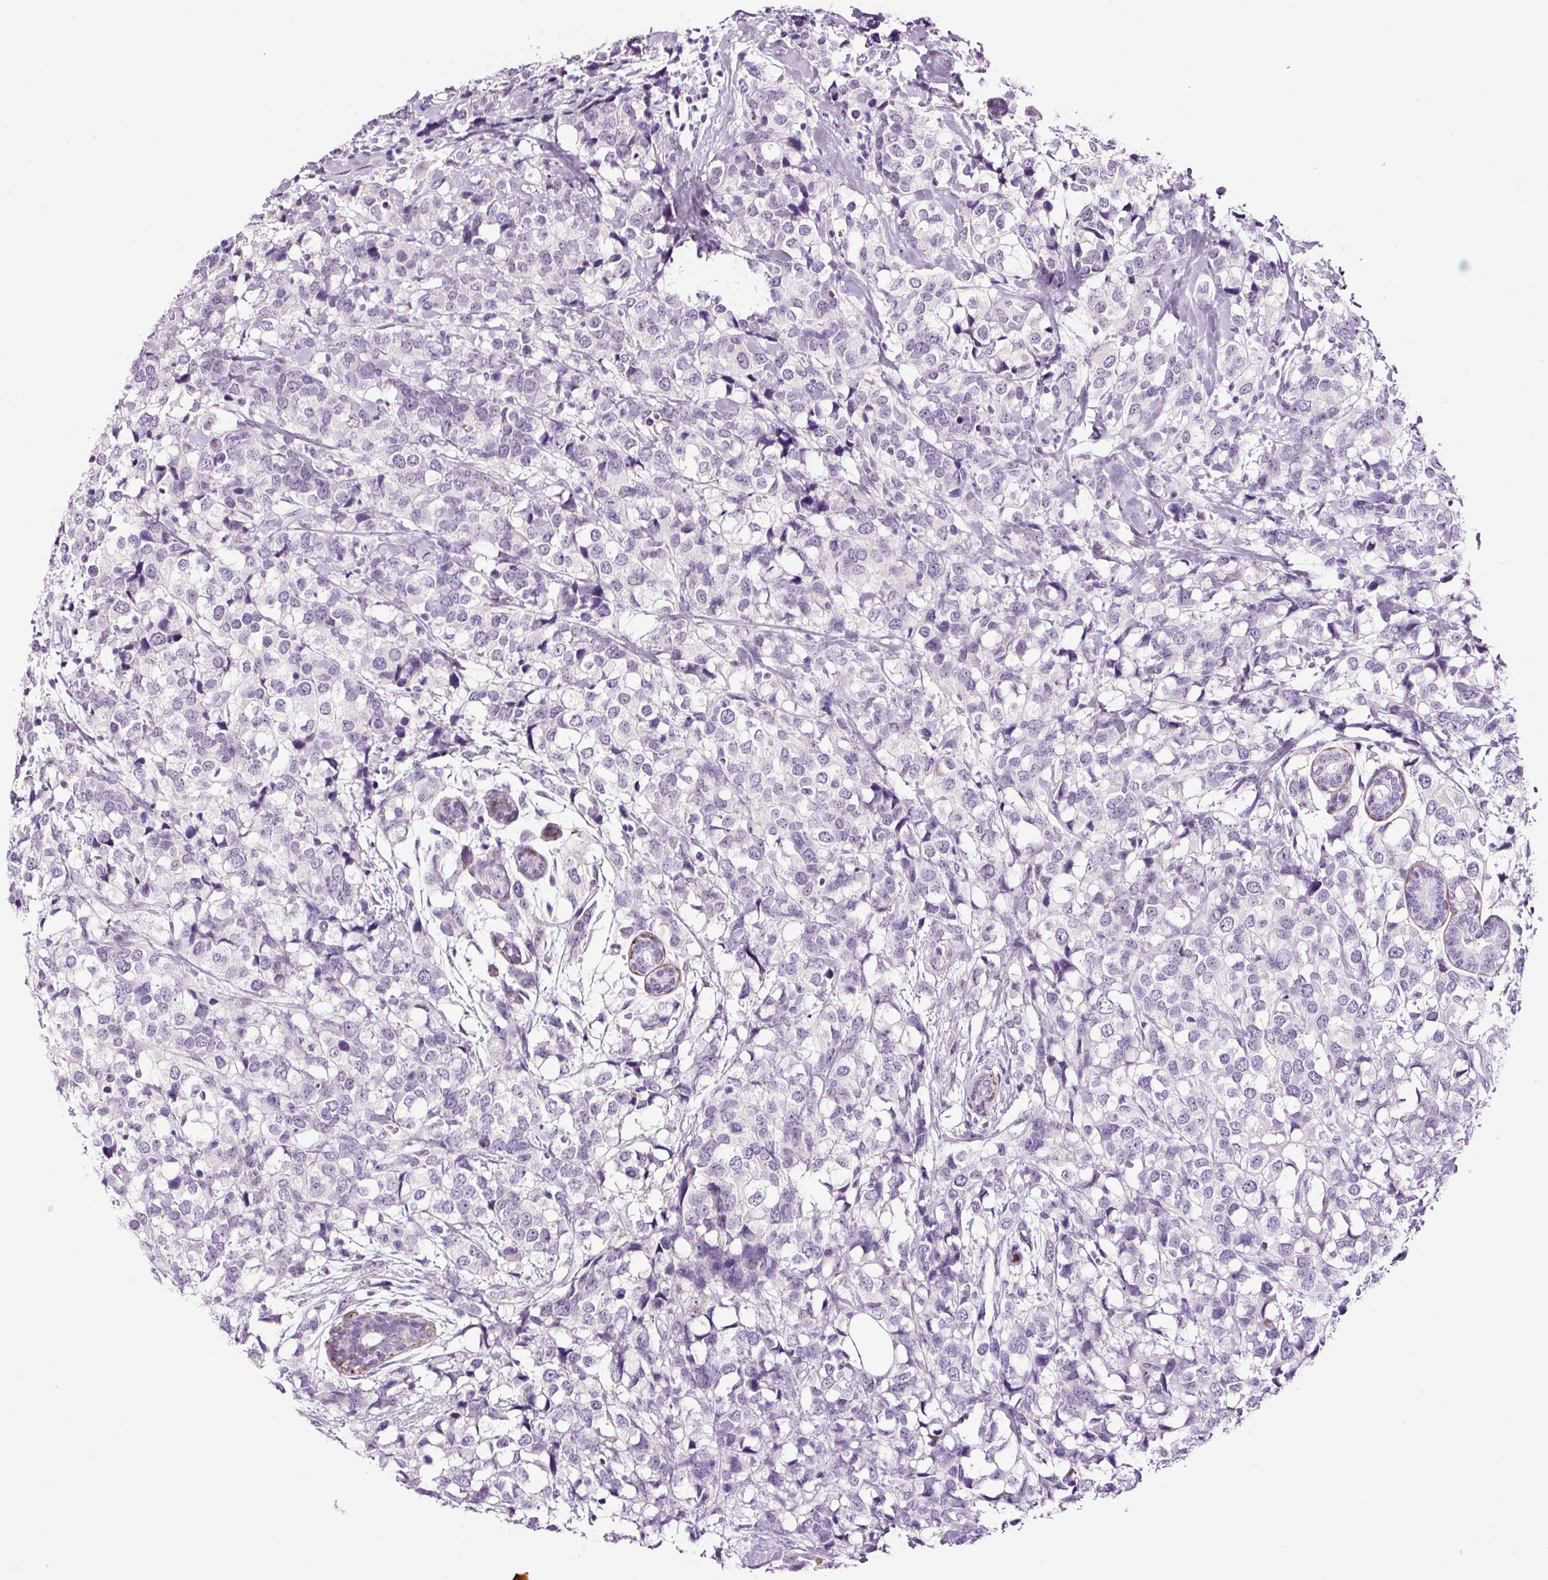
{"staining": {"intensity": "negative", "quantity": "none", "location": "none"}, "tissue": "breast cancer", "cell_type": "Tumor cells", "image_type": "cancer", "snomed": [{"axis": "morphology", "description": "Lobular carcinoma"}, {"axis": "topography", "description": "Breast"}], "caption": "Tumor cells are negative for brown protein staining in breast cancer. (DAB (3,3'-diaminobenzidine) immunohistochemistry, high magnification).", "gene": "RTF2", "patient": {"sex": "female", "age": 59}}